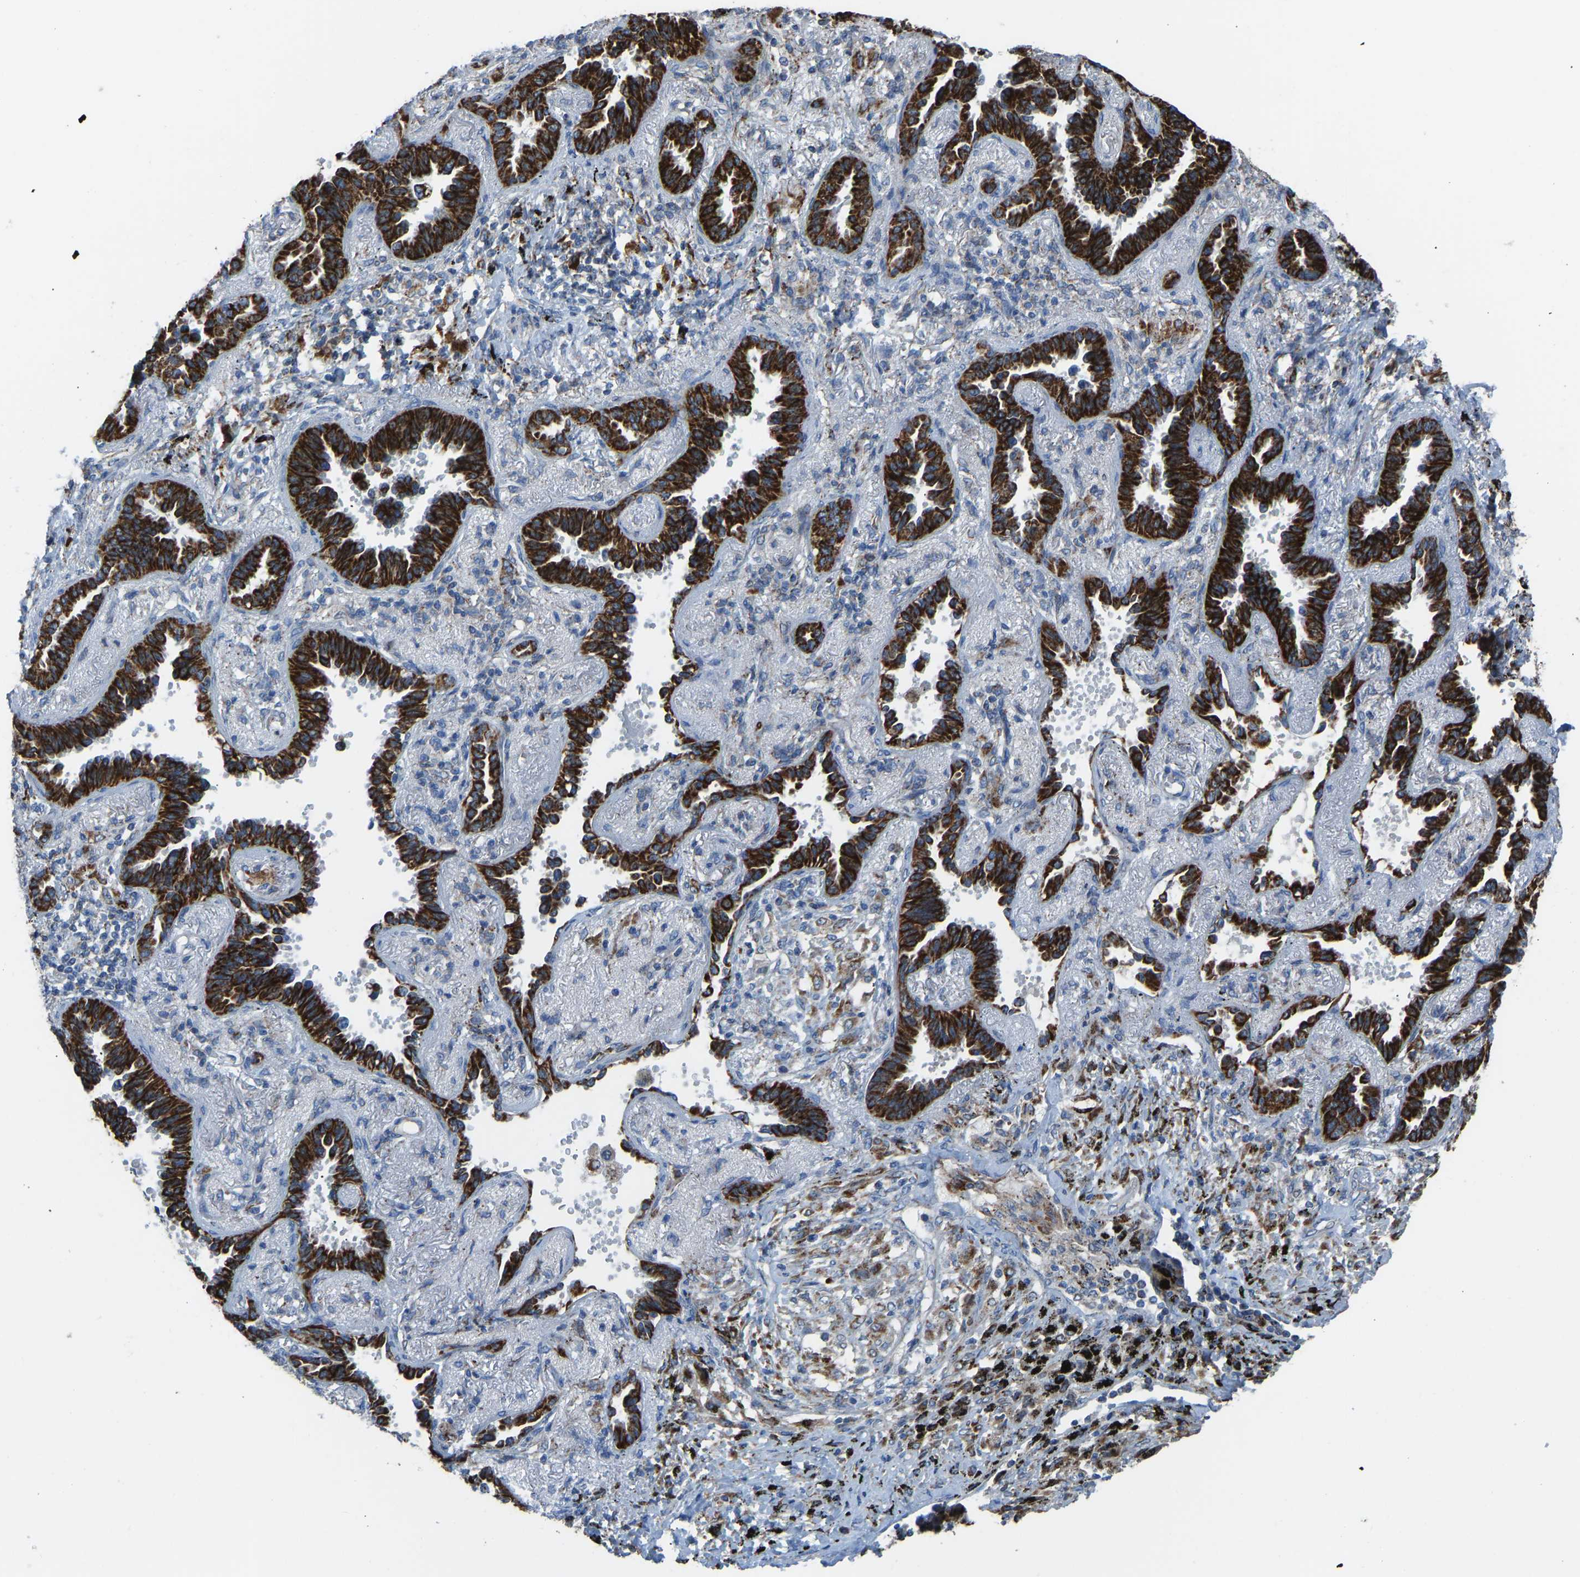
{"staining": {"intensity": "strong", "quantity": ">75%", "location": "cytoplasmic/membranous"}, "tissue": "lung cancer", "cell_type": "Tumor cells", "image_type": "cancer", "snomed": [{"axis": "morphology", "description": "Adenocarcinoma, NOS"}, {"axis": "topography", "description": "Lung"}], "caption": "Immunohistochemistry (IHC) image of neoplastic tissue: human lung adenocarcinoma stained using immunohistochemistry (IHC) shows high levels of strong protein expression localized specifically in the cytoplasmic/membranous of tumor cells, appearing as a cytoplasmic/membranous brown color.", "gene": "SMIM20", "patient": {"sex": "male", "age": 59}}